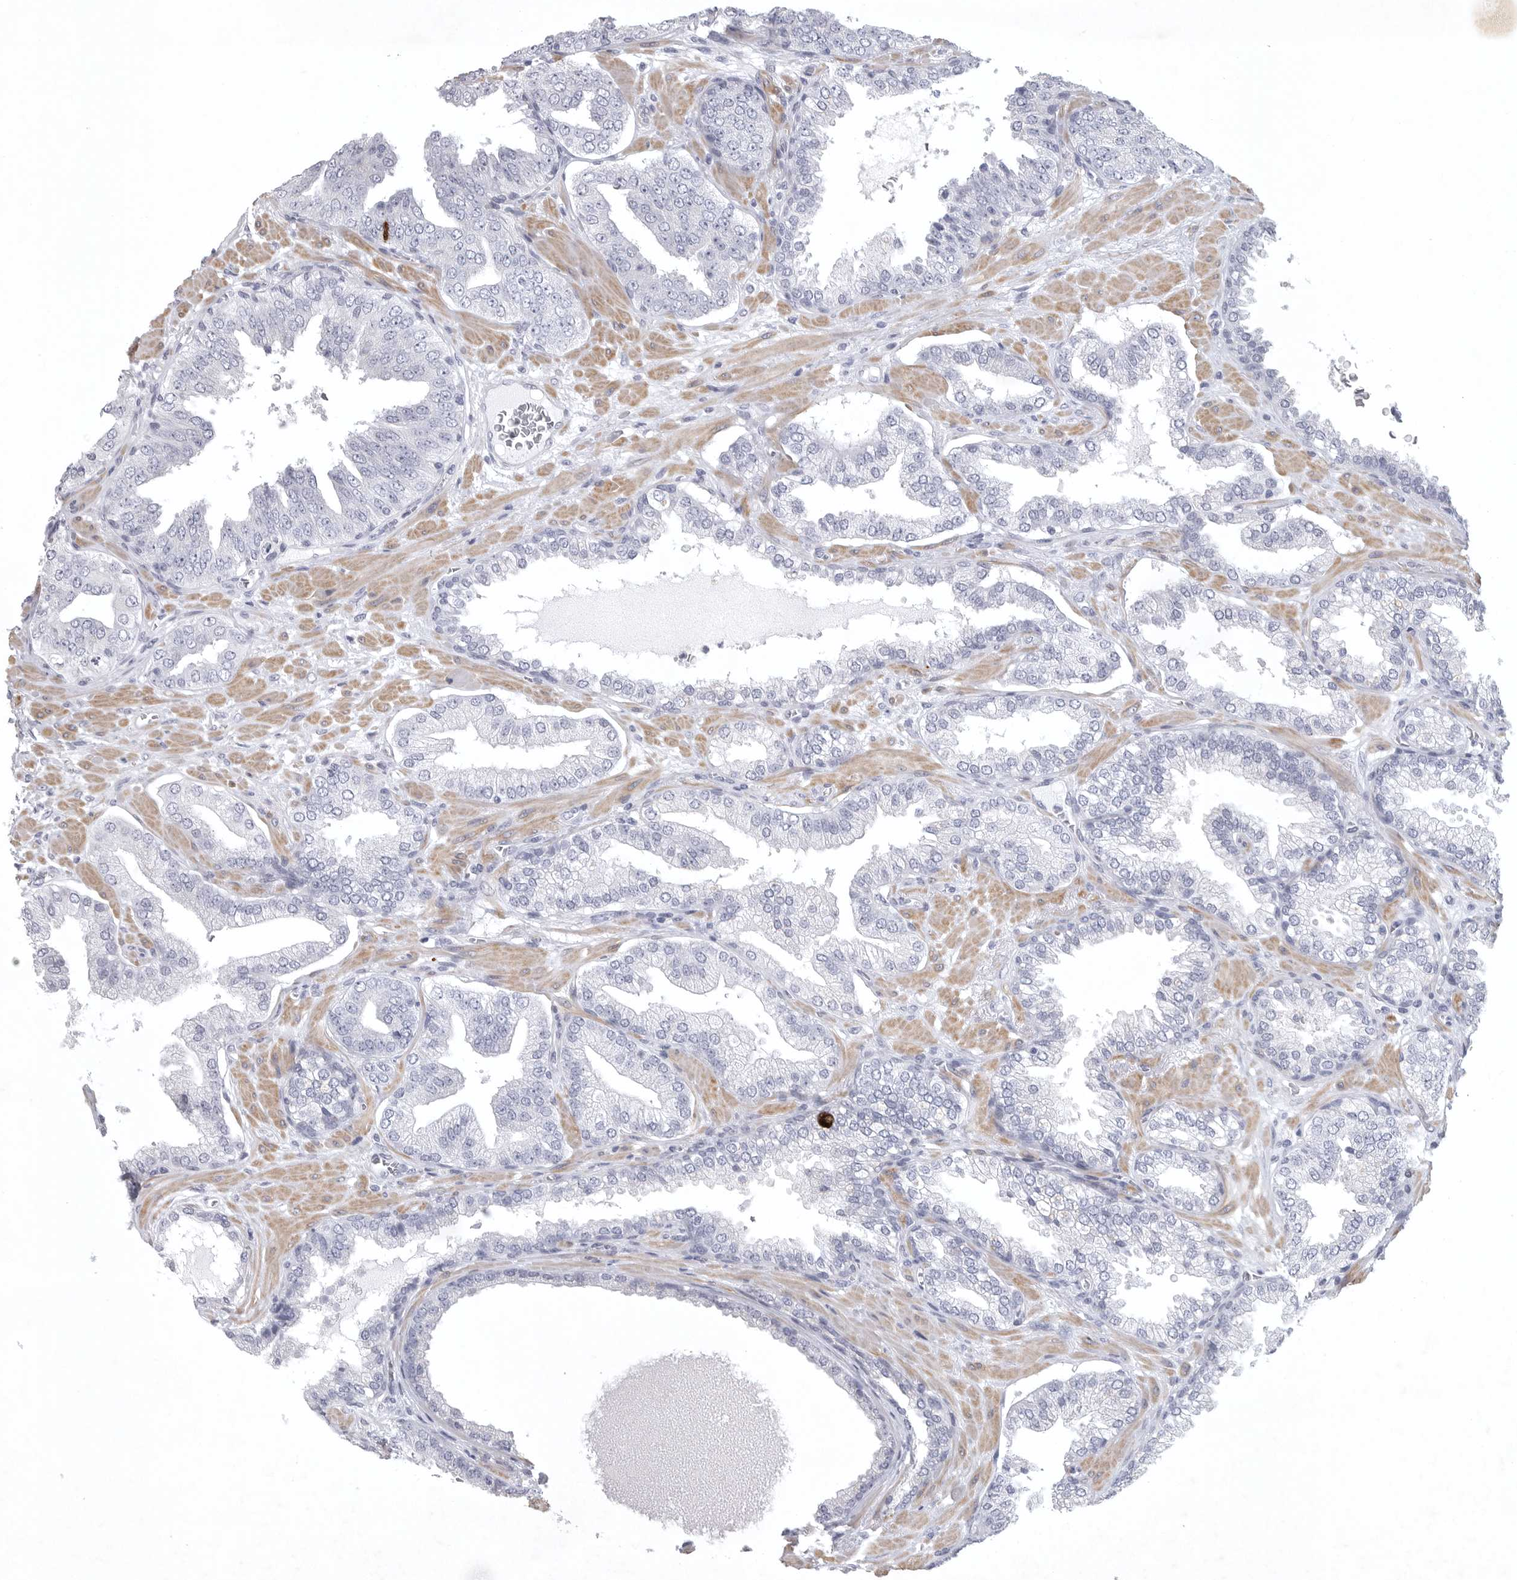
{"staining": {"intensity": "negative", "quantity": "none", "location": "none"}, "tissue": "prostate cancer", "cell_type": "Tumor cells", "image_type": "cancer", "snomed": [{"axis": "morphology", "description": "Adenocarcinoma, Low grade"}, {"axis": "topography", "description": "Prostate"}], "caption": "Low-grade adenocarcinoma (prostate) stained for a protein using IHC demonstrates no expression tumor cells.", "gene": "TNR", "patient": {"sex": "male", "age": 62}}